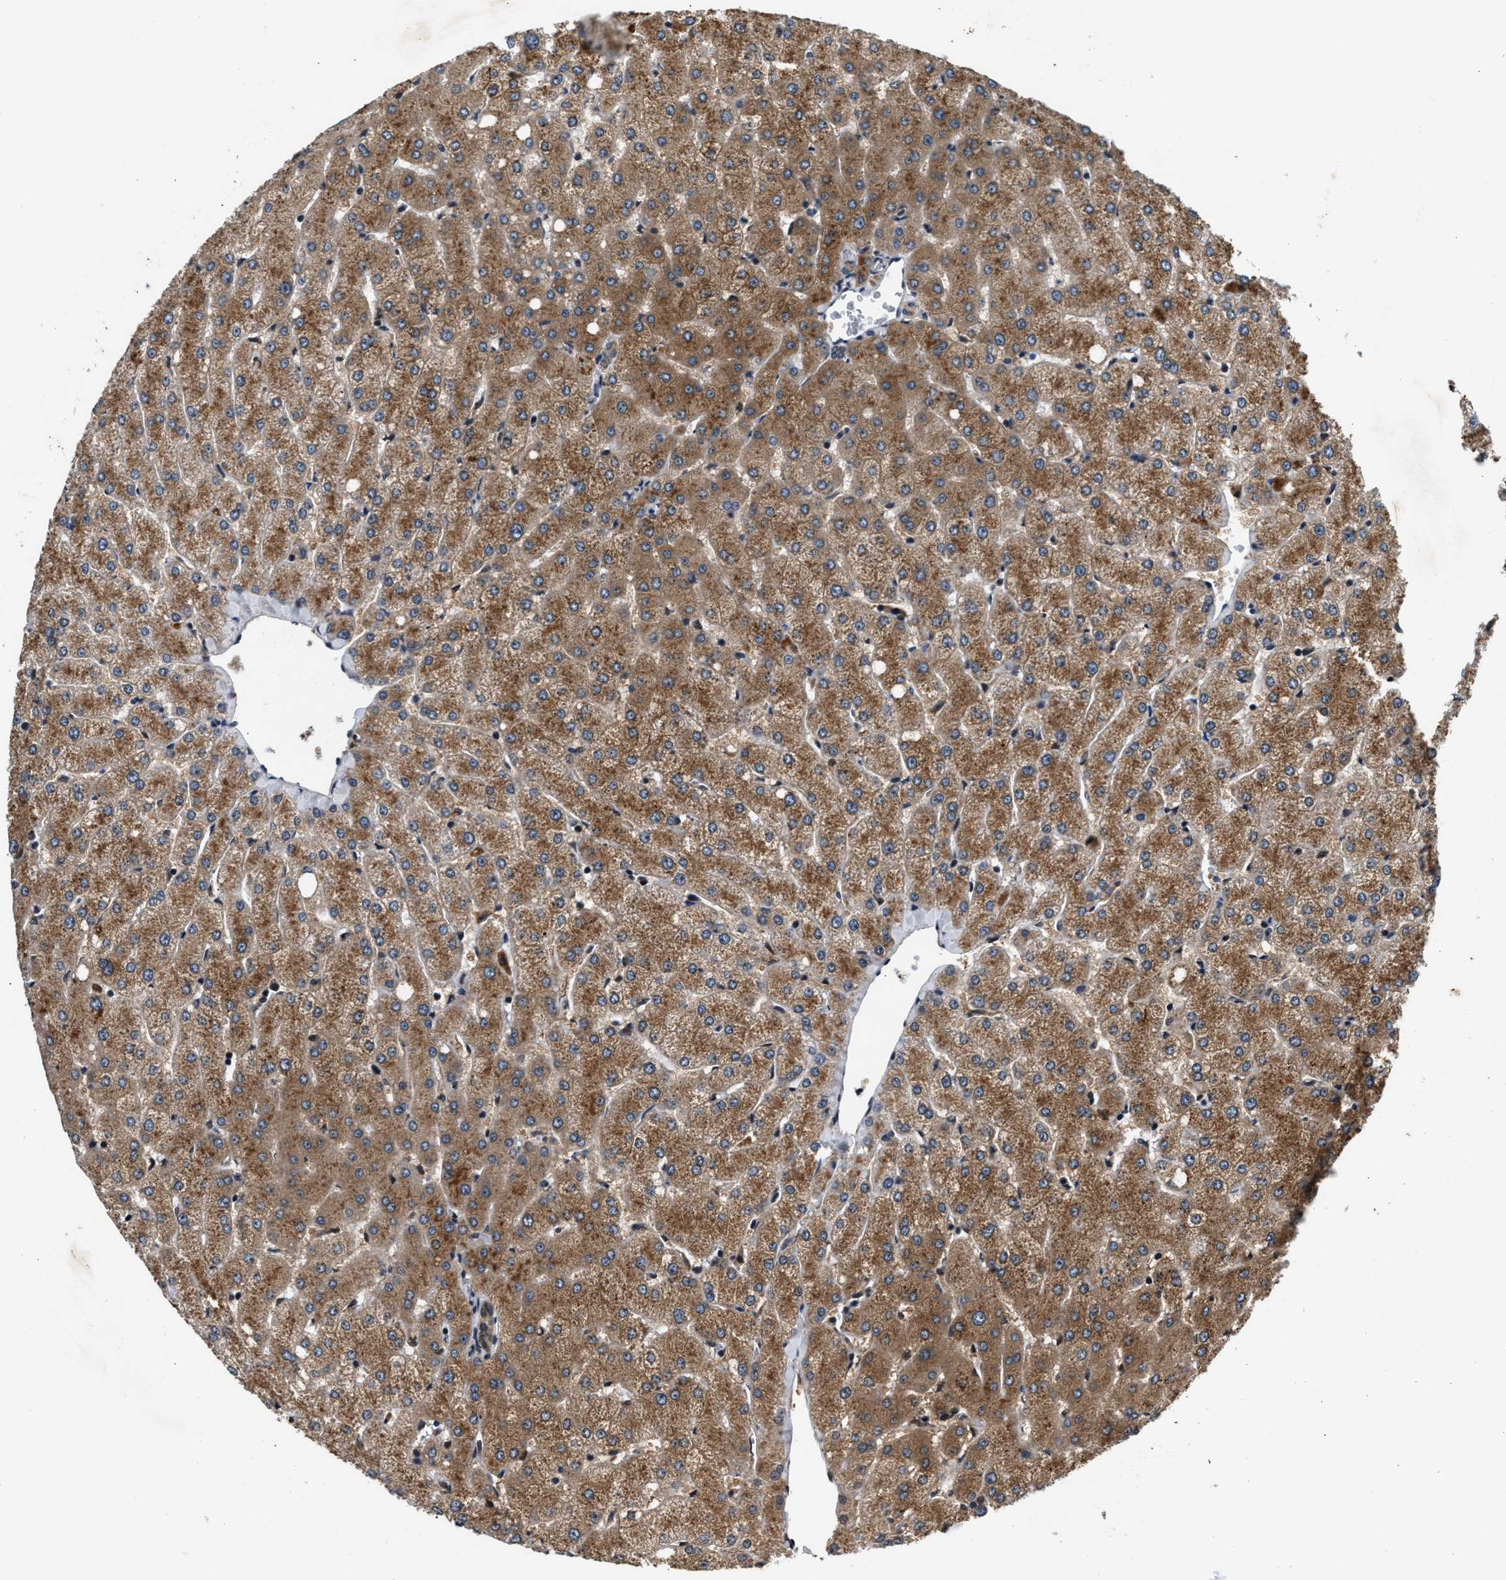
{"staining": {"intensity": "weak", "quantity": "<25%", "location": "cytoplasmic/membranous"}, "tissue": "liver", "cell_type": "Cholangiocytes", "image_type": "normal", "snomed": [{"axis": "morphology", "description": "Normal tissue, NOS"}, {"axis": "topography", "description": "Liver"}], "caption": "Cholangiocytes are negative for brown protein staining in unremarkable liver. (DAB immunohistochemistry with hematoxylin counter stain).", "gene": "RBM33", "patient": {"sex": "female", "age": 54}}